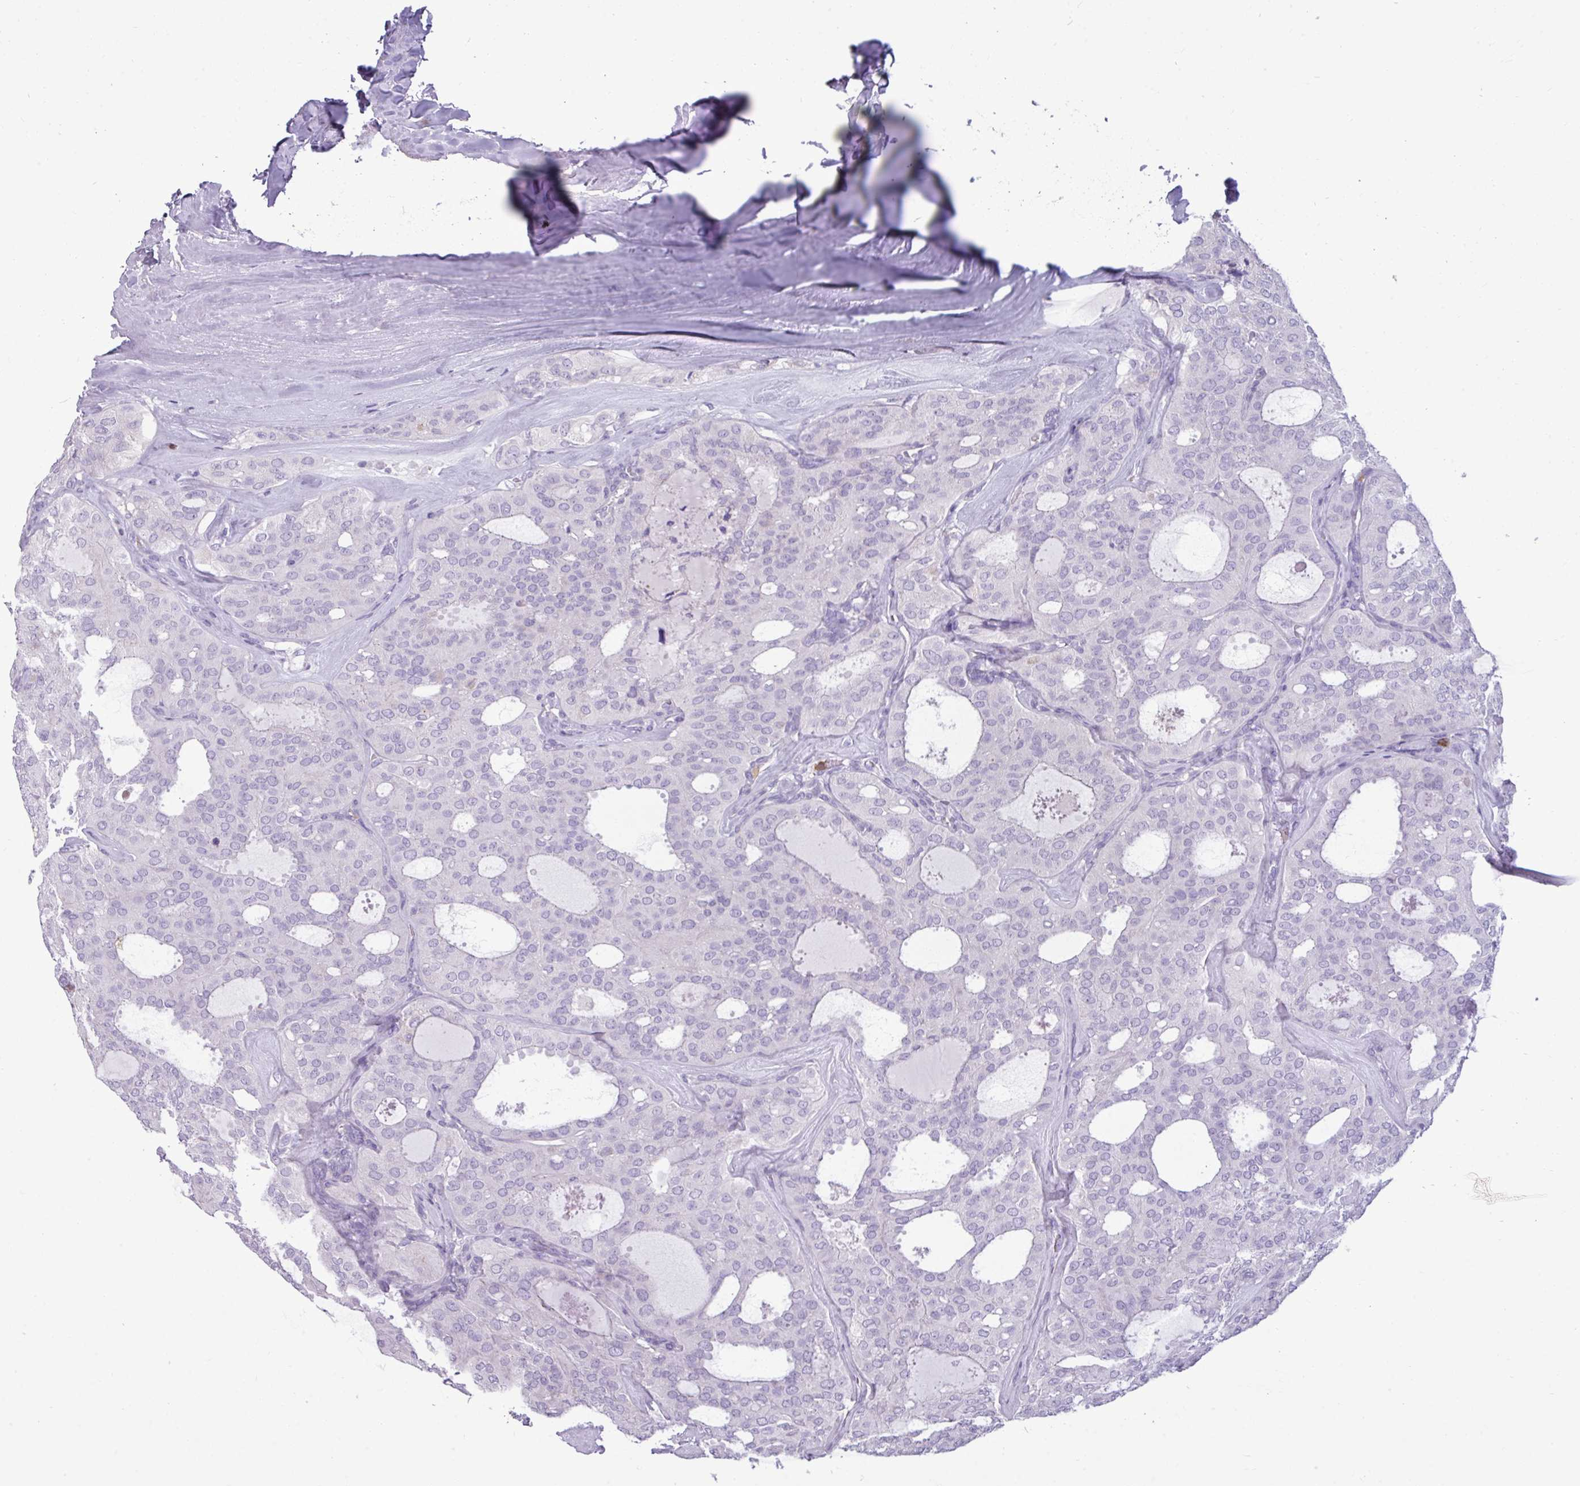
{"staining": {"intensity": "negative", "quantity": "none", "location": "none"}, "tissue": "thyroid cancer", "cell_type": "Tumor cells", "image_type": "cancer", "snomed": [{"axis": "morphology", "description": "Follicular adenoma carcinoma, NOS"}, {"axis": "topography", "description": "Thyroid gland"}], "caption": "Tumor cells are negative for protein expression in human thyroid cancer.", "gene": "TRIM39", "patient": {"sex": "male", "age": 75}}